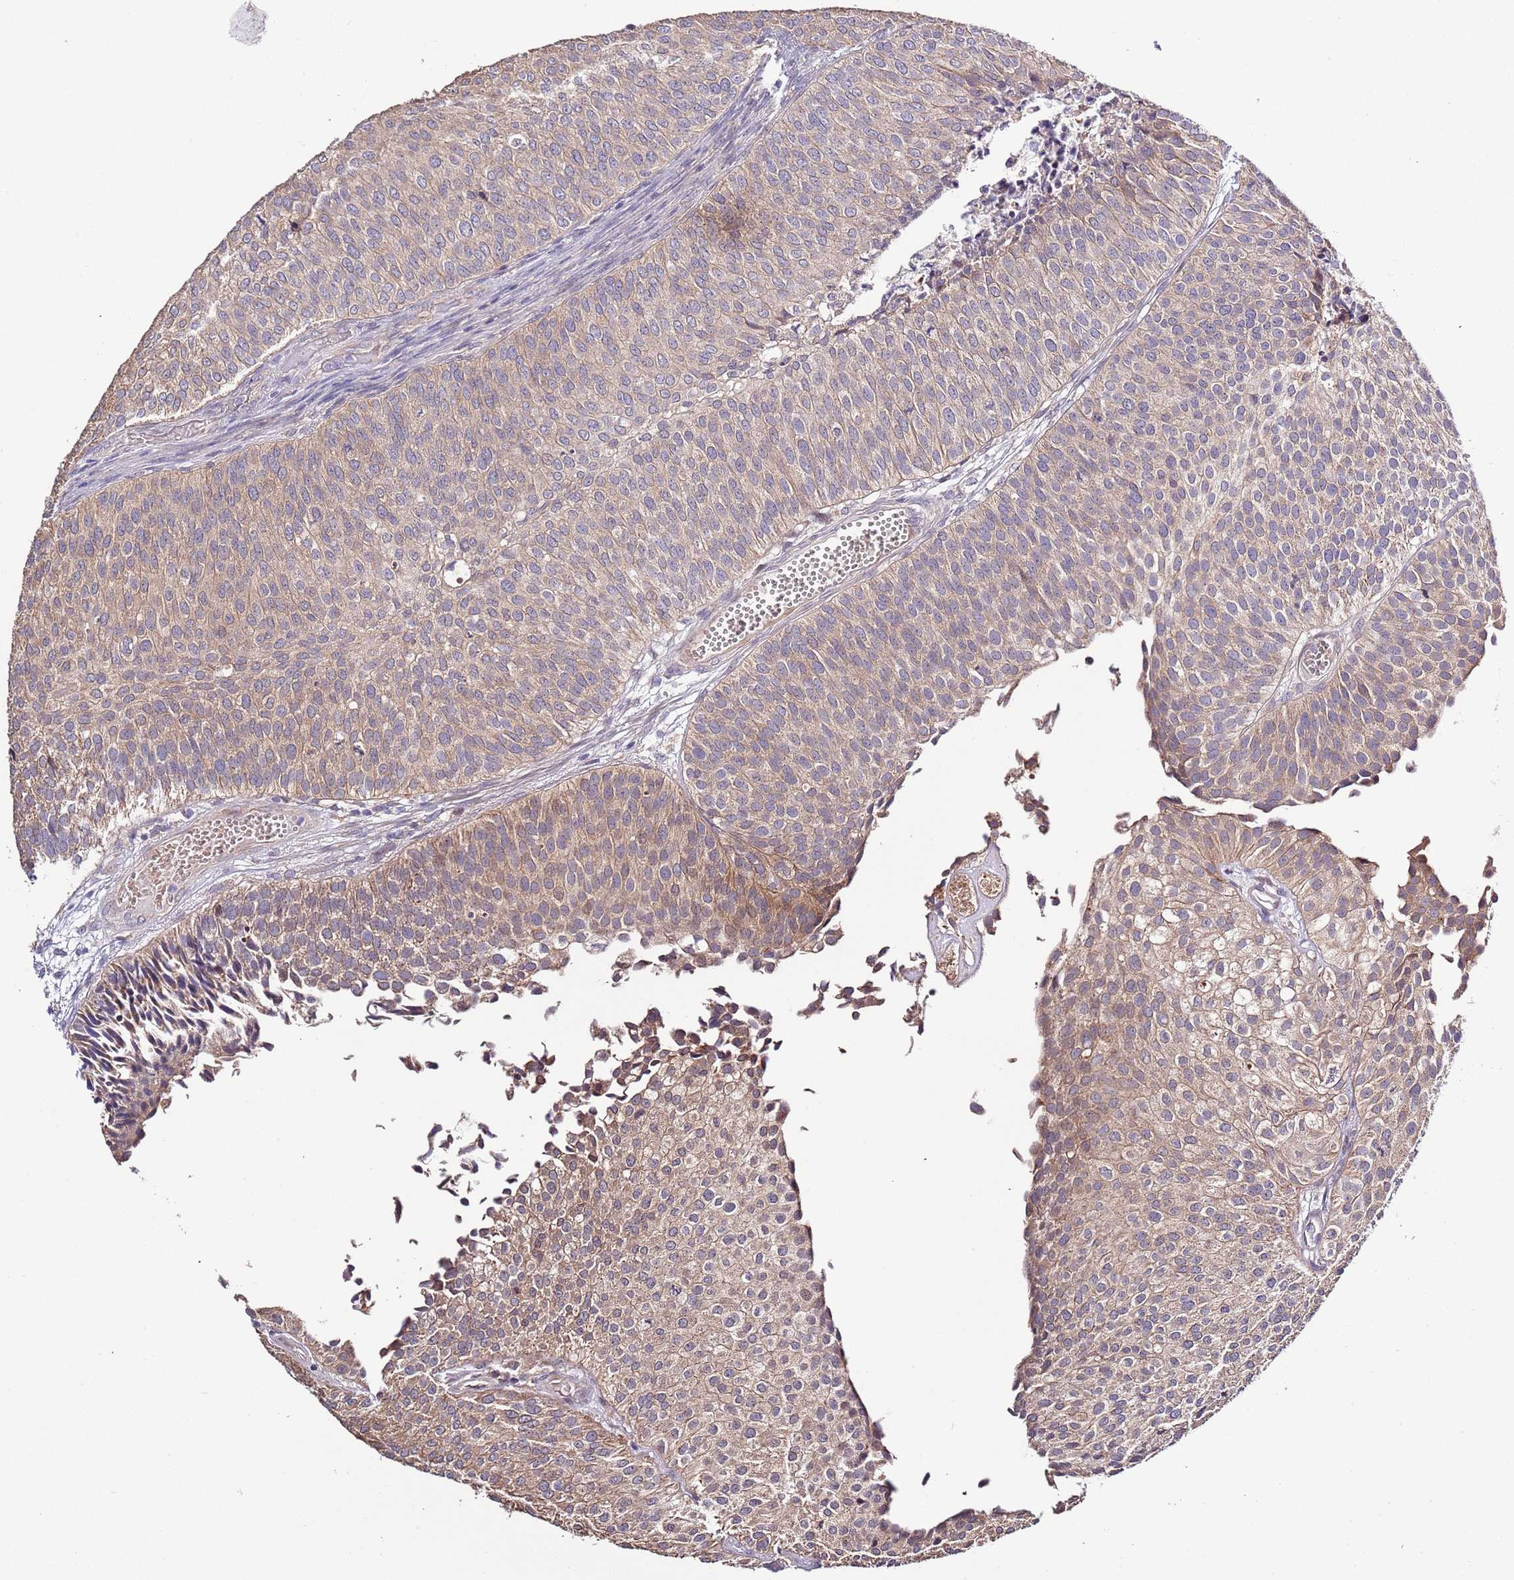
{"staining": {"intensity": "weak", "quantity": ">75%", "location": "cytoplasmic/membranous"}, "tissue": "urothelial cancer", "cell_type": "Tumor cells", "image_type": "cancer", "snomed": [{"axis": "morphology", "description": "Urothelial carcinoma, Low grade"}, {"axis": "topography", "description": "Urinary bladder"}], "caption": "Protein staining of low-grade urothelial carcinoma tissue exhibits weak cytoplasmic/membranous expression in about >75% of tumor cells.", "gene": "LIPJ", "patient": {"sex": "male", "age": 84}}